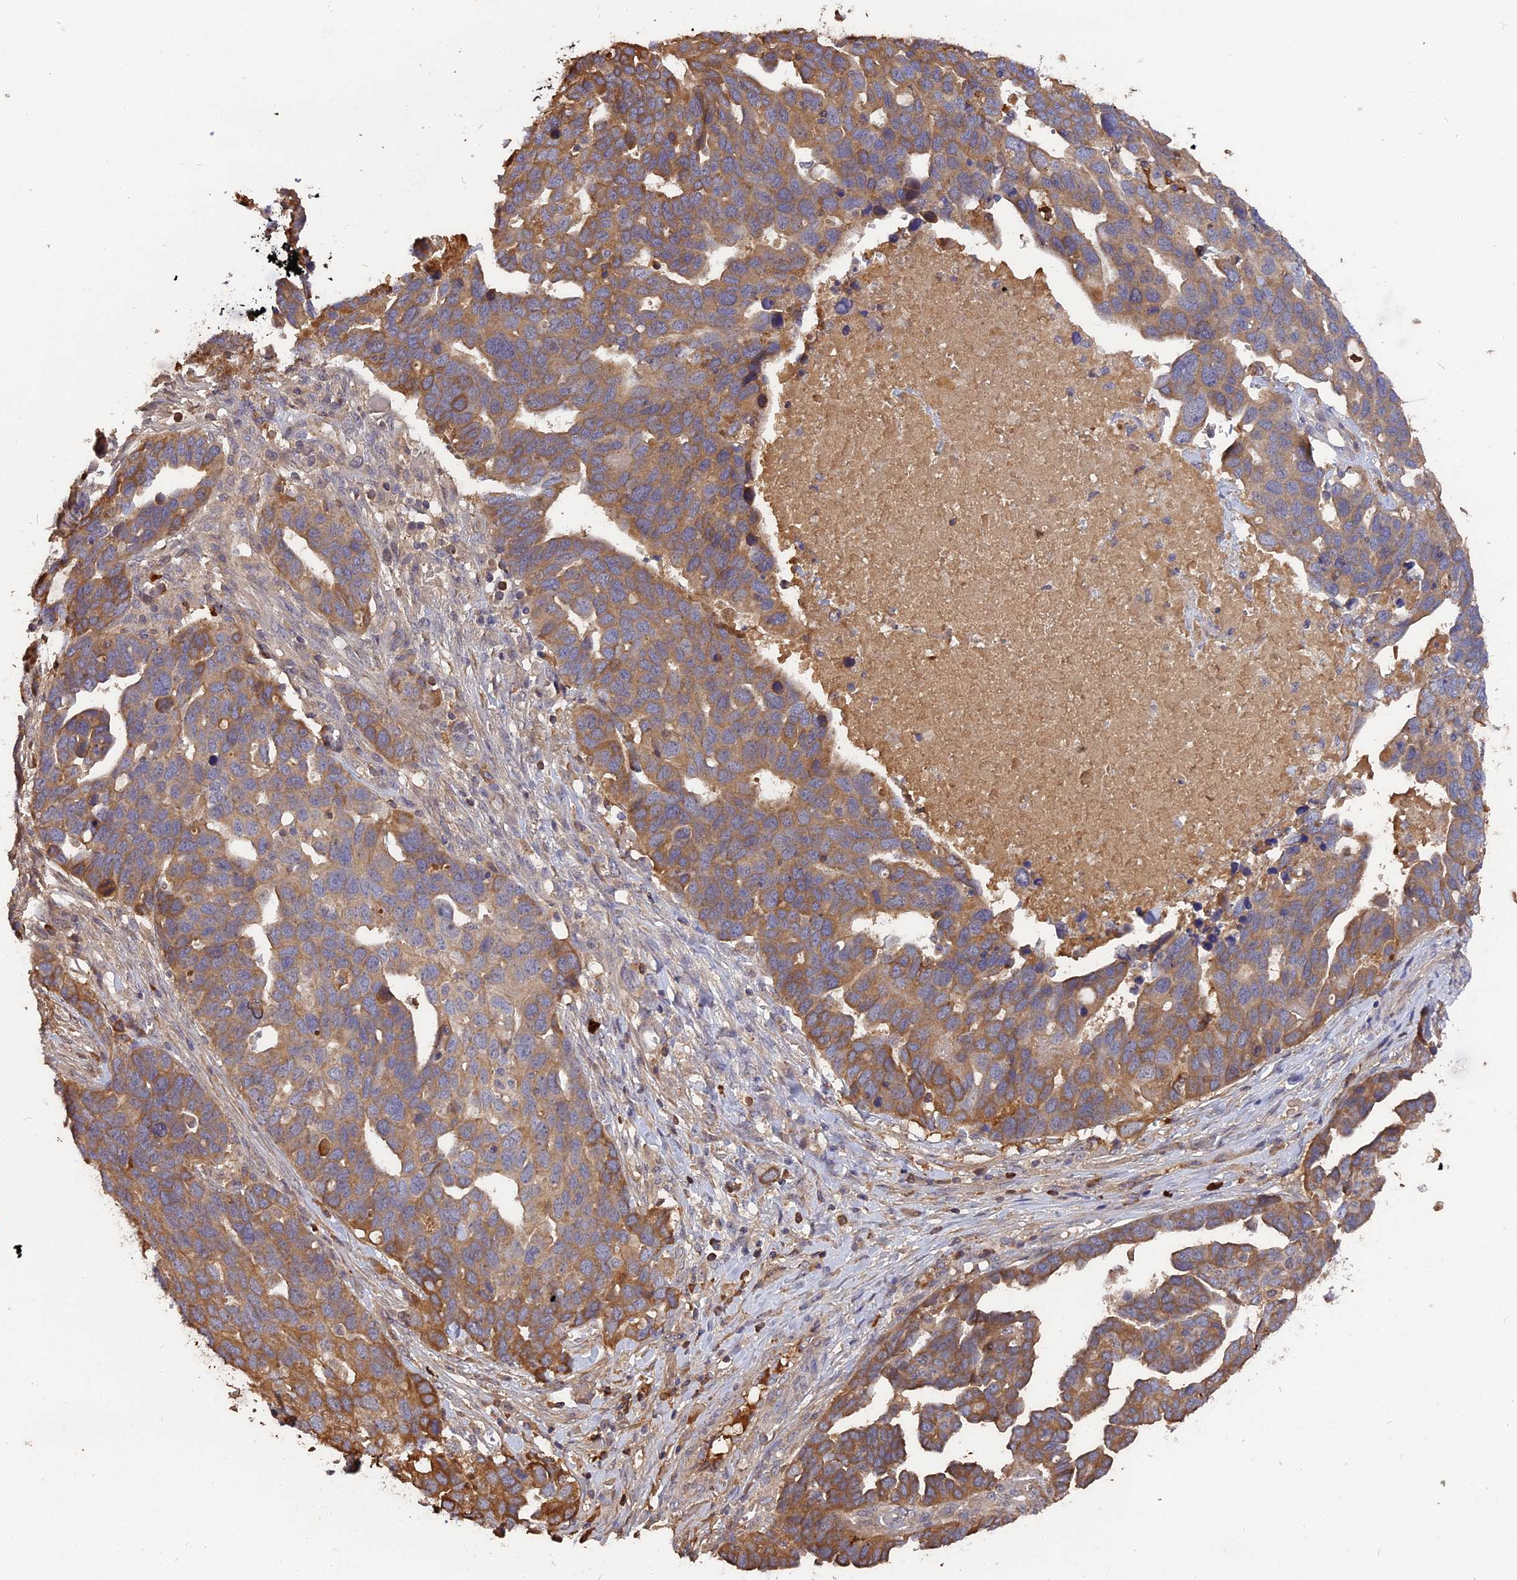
{"staining": {"intensity": "moderate", "quantity": ">75%", "location": "cytoplasmic/membranous"}, "tissue": "ovarian cancer", "cell_type": "Tumor cells", "image_type": "cancer", "snomed": [{"axis": "morphology", "description": "Cystadenocarcinoma, serous, NOS"}, {"axis": "topography", "description": "Ovary"}], "caption": "Tumor cells demonstrate medium levels of moderate cytoplasmic/membranous positivity in about >75% of cells in ovarian serous cystadenocarcinoma.", "gene": "ERMAP", "patient": {"sex": "female", "age": 54}}